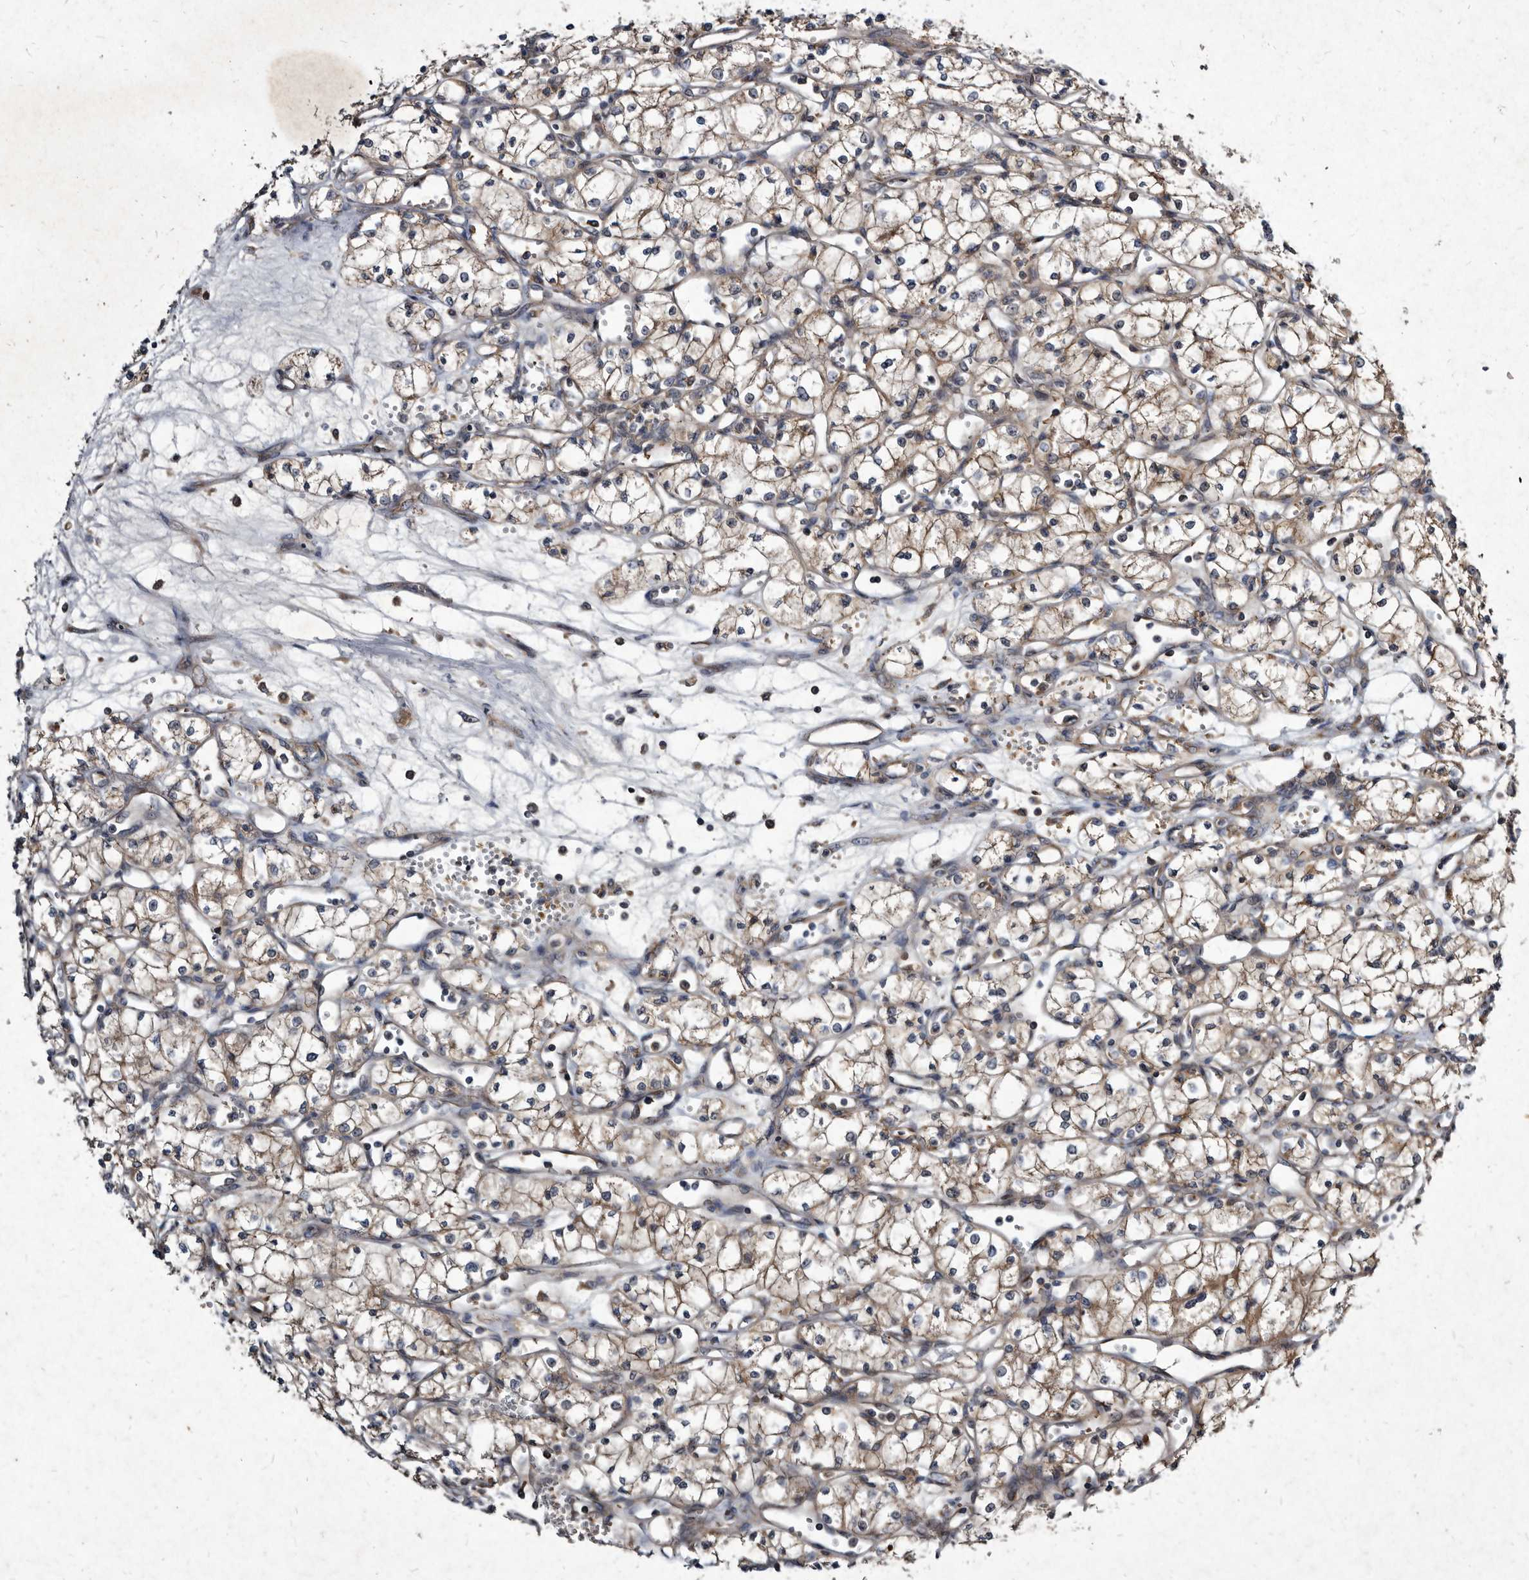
{"staining": {"intensity": "weak", "quantity": "25%-75%", "location": "cytoplasmic/membranous"}, "tissue": "renal cancer", "cell_type": "Tumor cells", "image_type": "cancer", "snomed": [{"axis": "morphology", "description": "Adenocarcinoma, NOS"}, {"axis": "topography", "description": "Kidney"}], "caption": "An immunohistochemistry (IHC) photomicrograph of neoplastic tissue is shown. Protein staining in brown highlights weak cytoplasmic/membranous positivity in renal adenocarcinoma within tumor cells.", "gene": "YPEL3", "patient": {"sex": "male", "age": 59}}